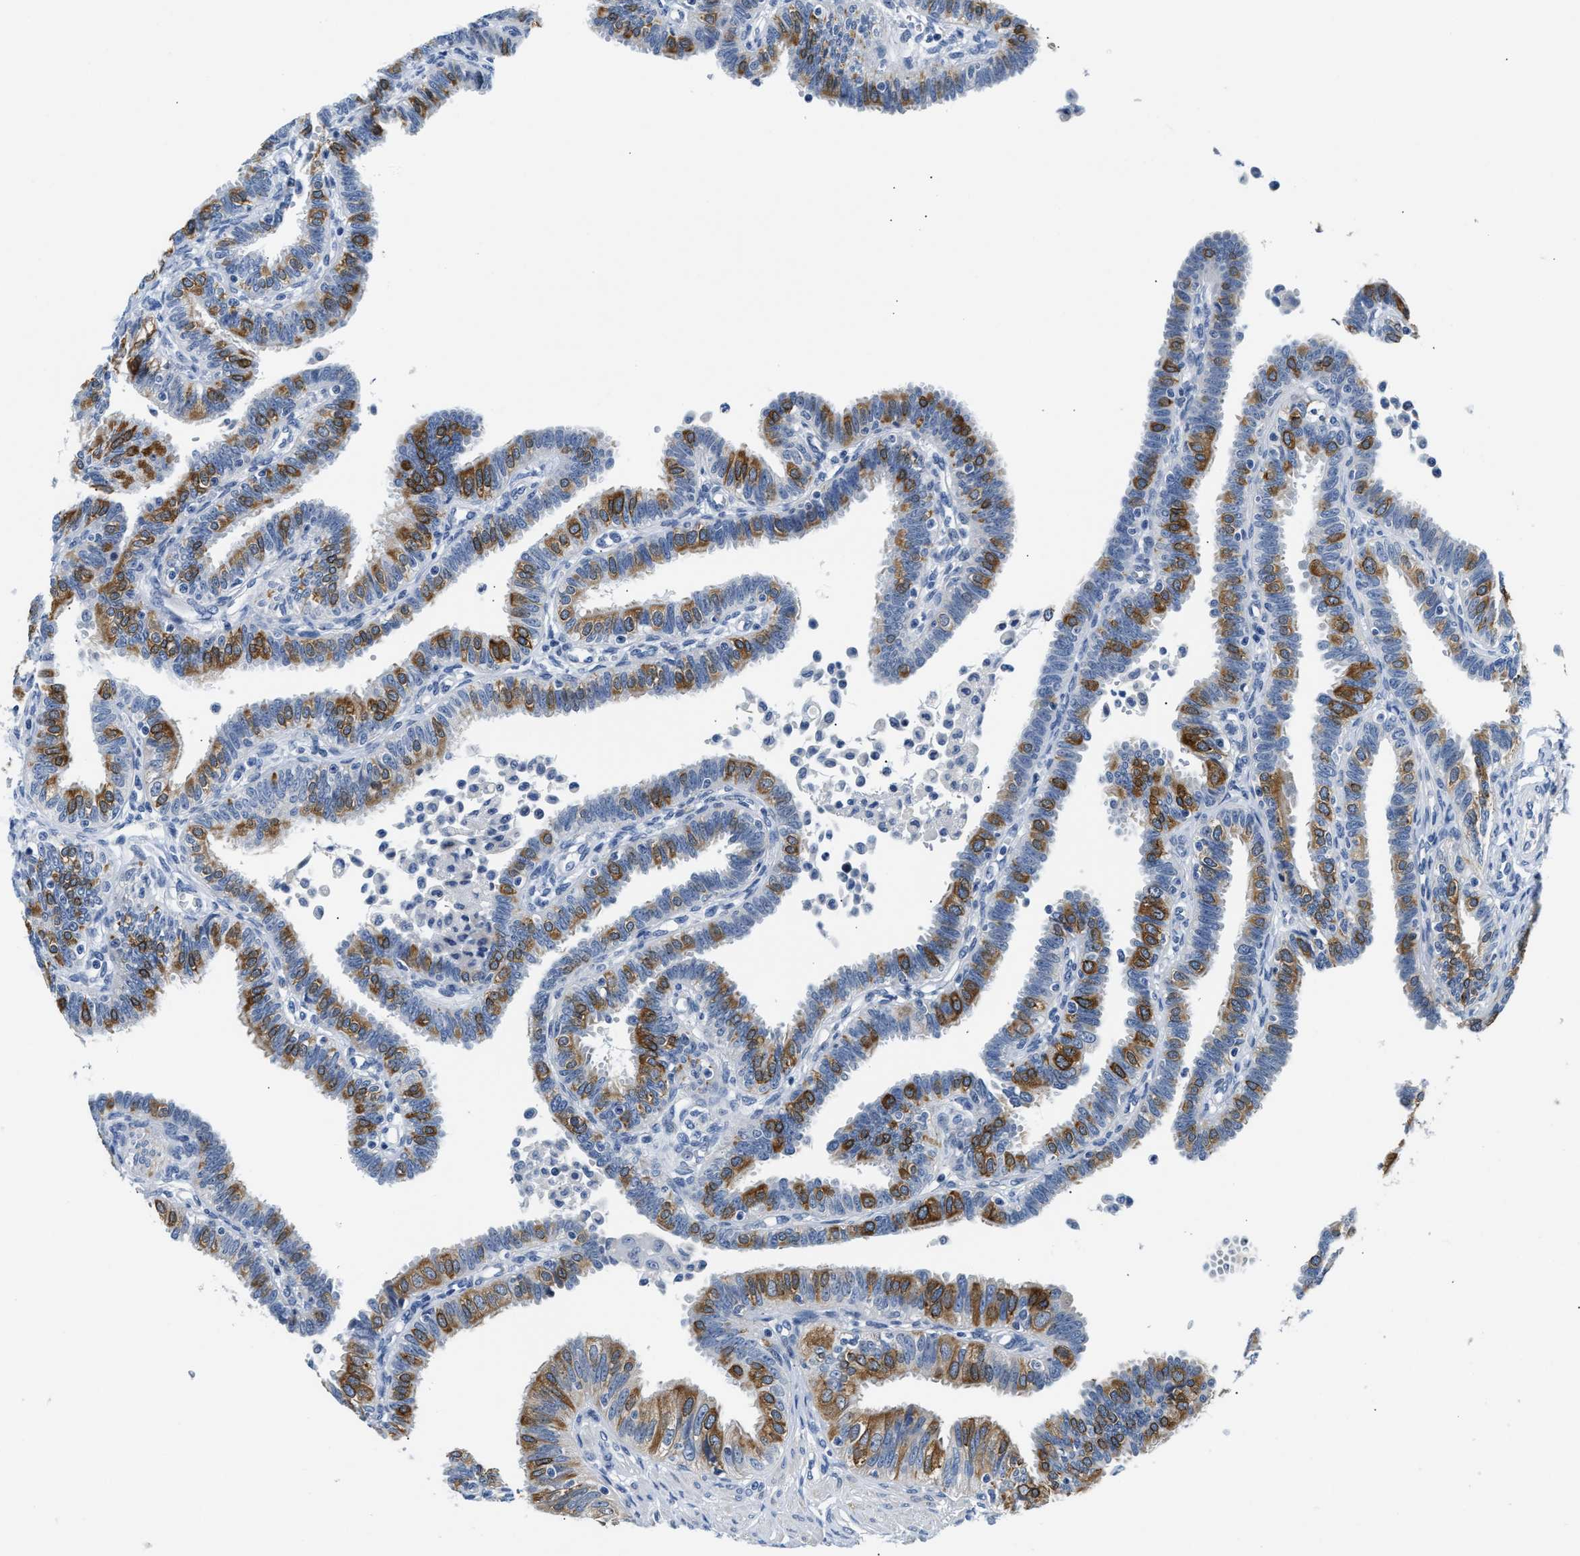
{"staining": {"intensity": "strong", "quantity": "25%-75%", "location": "cytoplasmic/membranous"}, "tissue": "fallopian tube", "cell_type": "Glandular cells", "image_type": "normal", "snomed": [{"axis": "morphology", "description": "Normal tissue, NOS"}, {"axis": "topography", "description": "Fallopian tube"}, {"axis": "topography", "description": "Placenta"}], "caption": "High-magnification brightfield microscopy of normal fallopian tube stained with DAB (brown) and counterstained with hematoxylin (blue). glandular cells exhibit strong cytoplasmic/membranous positivity is seen in about25%-75% of cells.", "gene": "CLGN", "patient": {"sex": "female", "age": 34}}